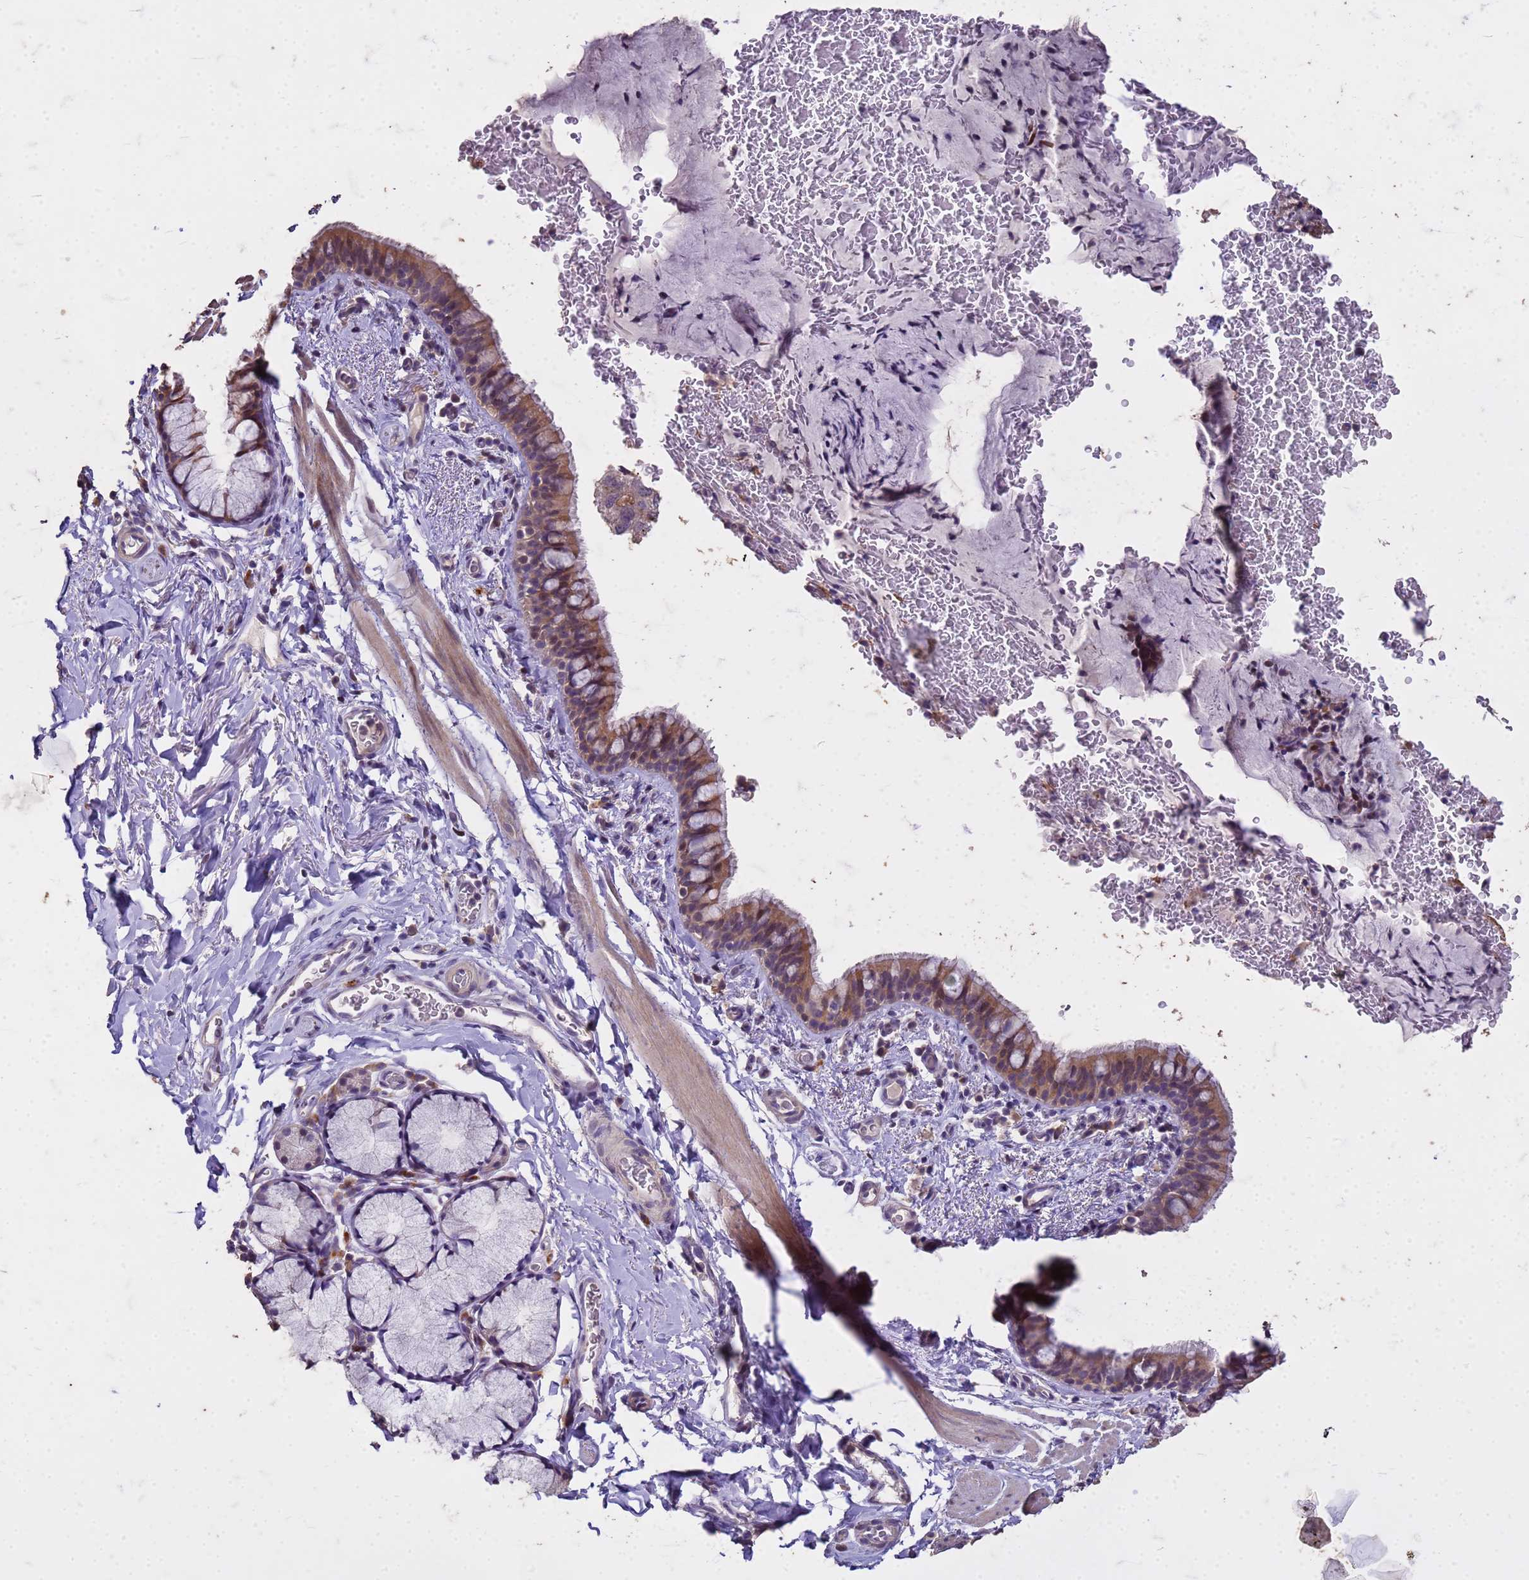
{"staining": {"intensity": "moderate", "quantity": ">75%", "location": "cytoplasmic/membranous"}, "tissue": "bronchus", "cell_type": "Respiratory epithelial cells", "image_type": "normal", "snomed": [{"axis": "morphology", "description": "Normal tissue, NOS"}, {"axis": "topography", "description": "Cartilage tissue"}, {"axis": "topography", "description": "Bronchus"}], "caption": "Normal bronchus displays moderate cytoplasmic/membranous staining in about >75% of respiratory epithelial cells, visualized by immunohistochemistry.", "gene": "FAM184B", "patient": {"sex": "female", "age": 36}}